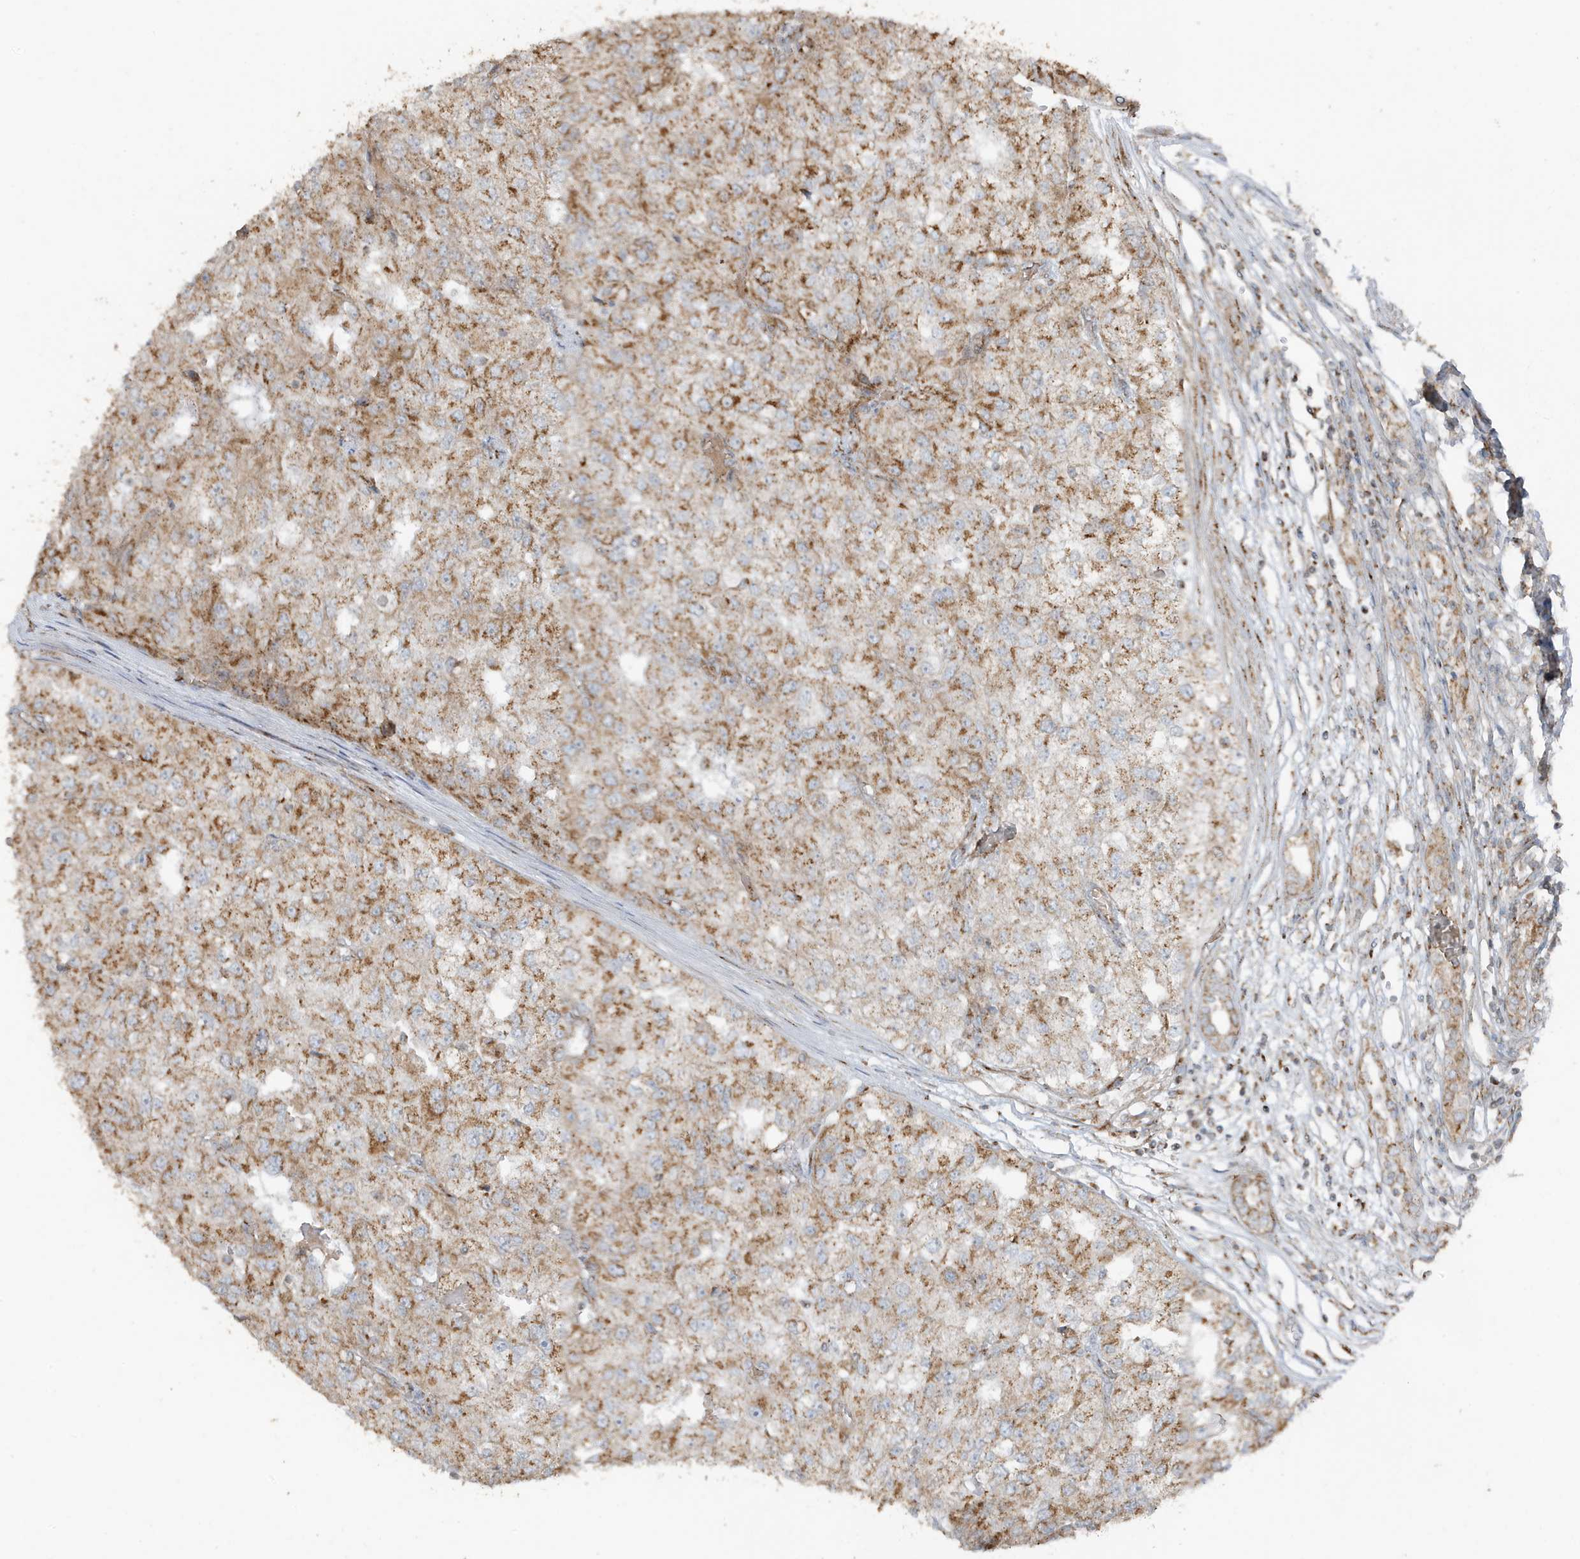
{"staining": {"intensity": "moderate", "quantity": "25%-75%", "location": "cytoplasmic/membranous"}, "tissue": "renal cancer", "cell_type": "Tumor cells", "image_type": "cancer", "snomed": [{"axis": "morphology", "description": "Adenocarcinoma, NOS"}, {"axis": "topography", "description": "Kidney"}], "caption": "A high-resolution photomicrograph shows IHC staining of renal cancer (adenocarcinoma), which displays moderate cytoplasmic/membranous expression in about 25%-75% of tumor cells. (brown staining indicates protein expression, while blue staining denotes nuclei).", "gene": "GOLGA4", "patient": {"sex": "female", "age": 54}}